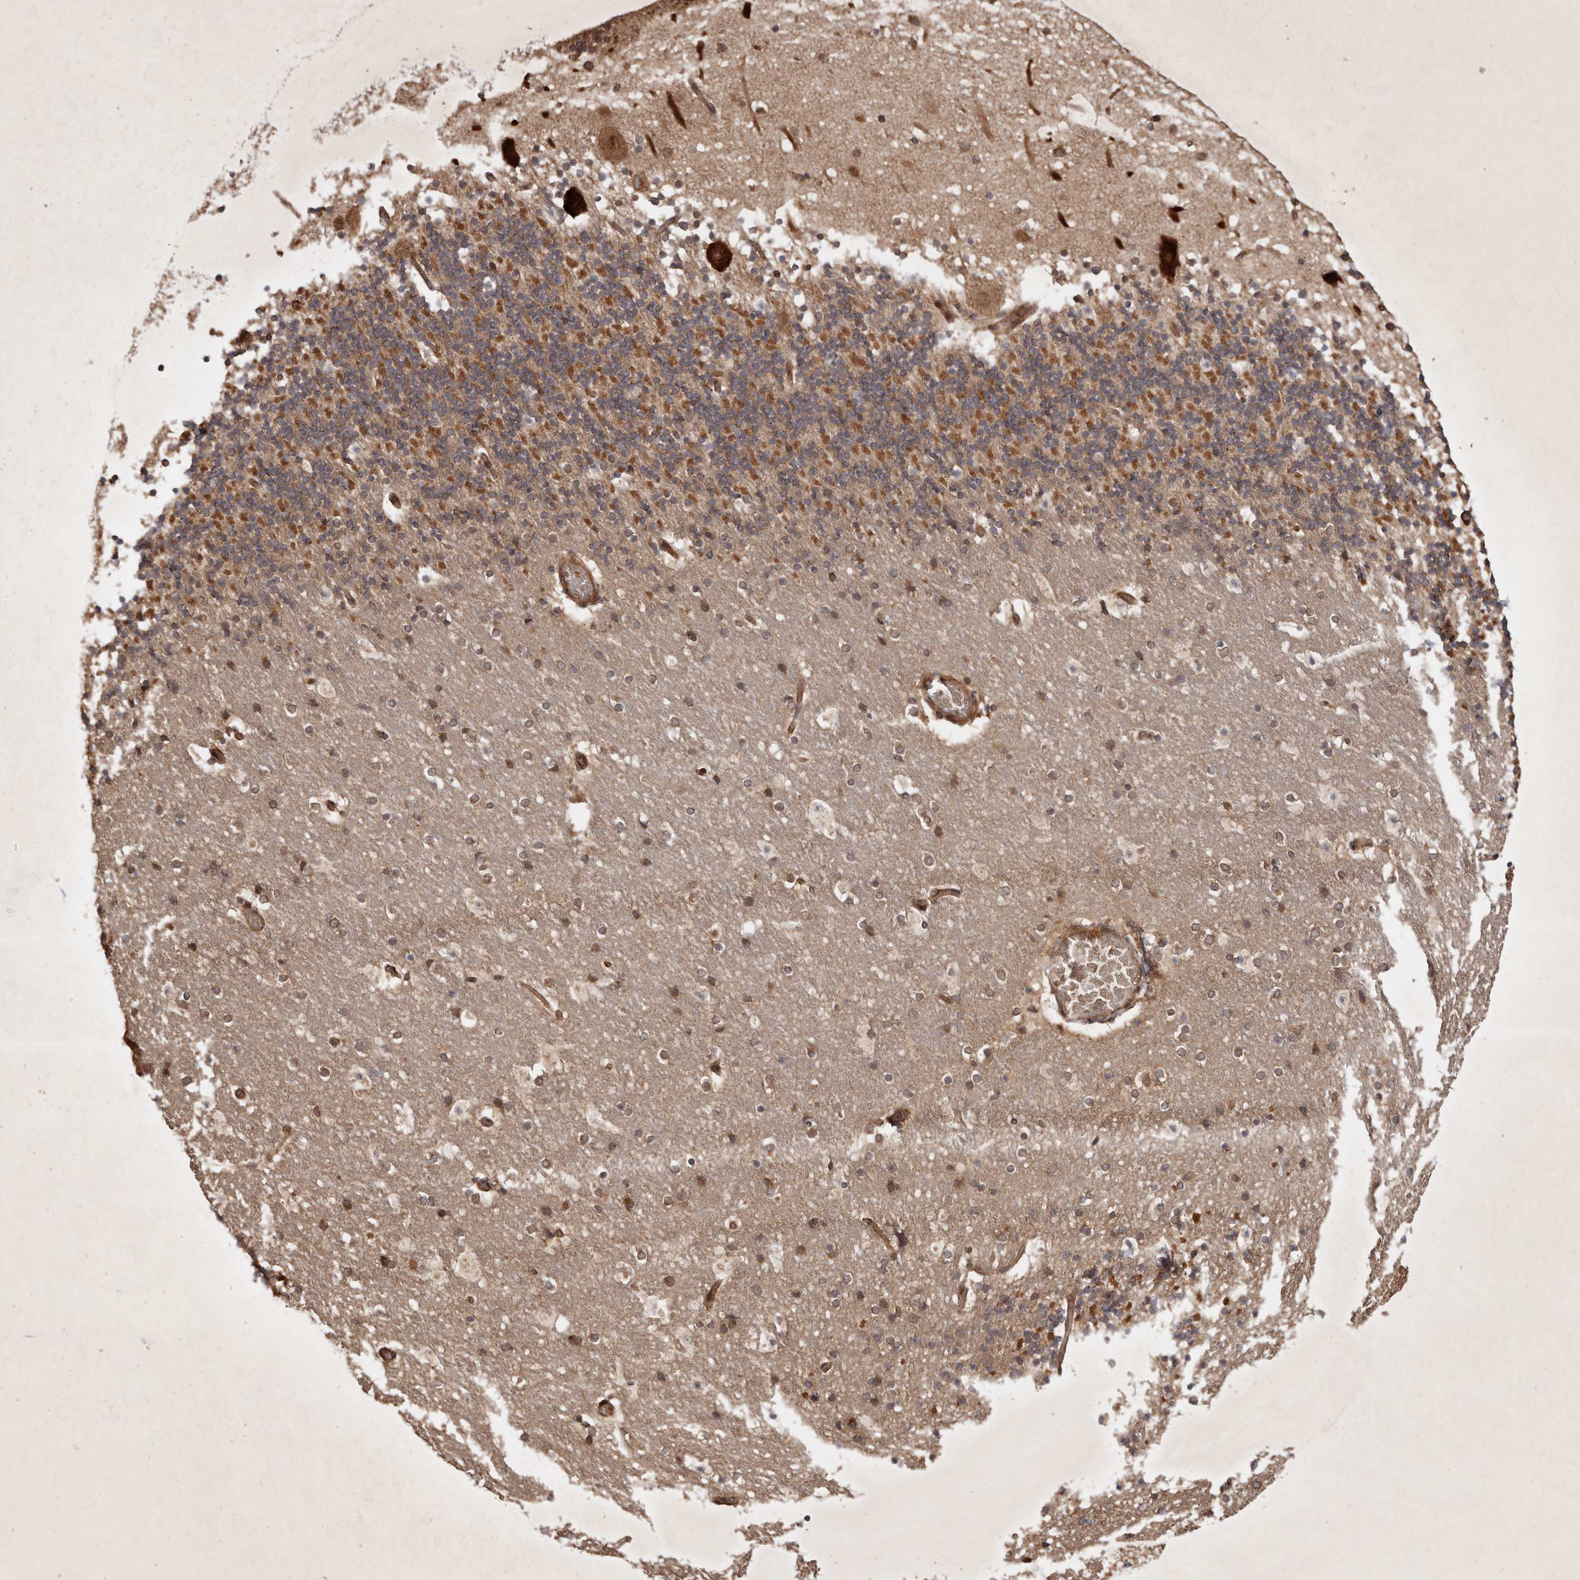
{"staining": {"intensity": "moderate", "quantity": "25%-75%", "location": "cytoplasmic/membranous"}, "tissue": "cerebellum", "cell_type": "Cells in granular layer", "image_type": "normal", "snomed": [{"axis": "morphology", "description": "Normal tissue, NOS"}, {"axis": "topography", "description": "Cerebellum"}], "caption": "Cells in granular layer reveal medium levels of moderate cytoplasmic/membranous expression in approximately 25%-75% of cells in benign cerebellum.", "gene": "STK36", "patient": {"sex": "male", "age": 57}}